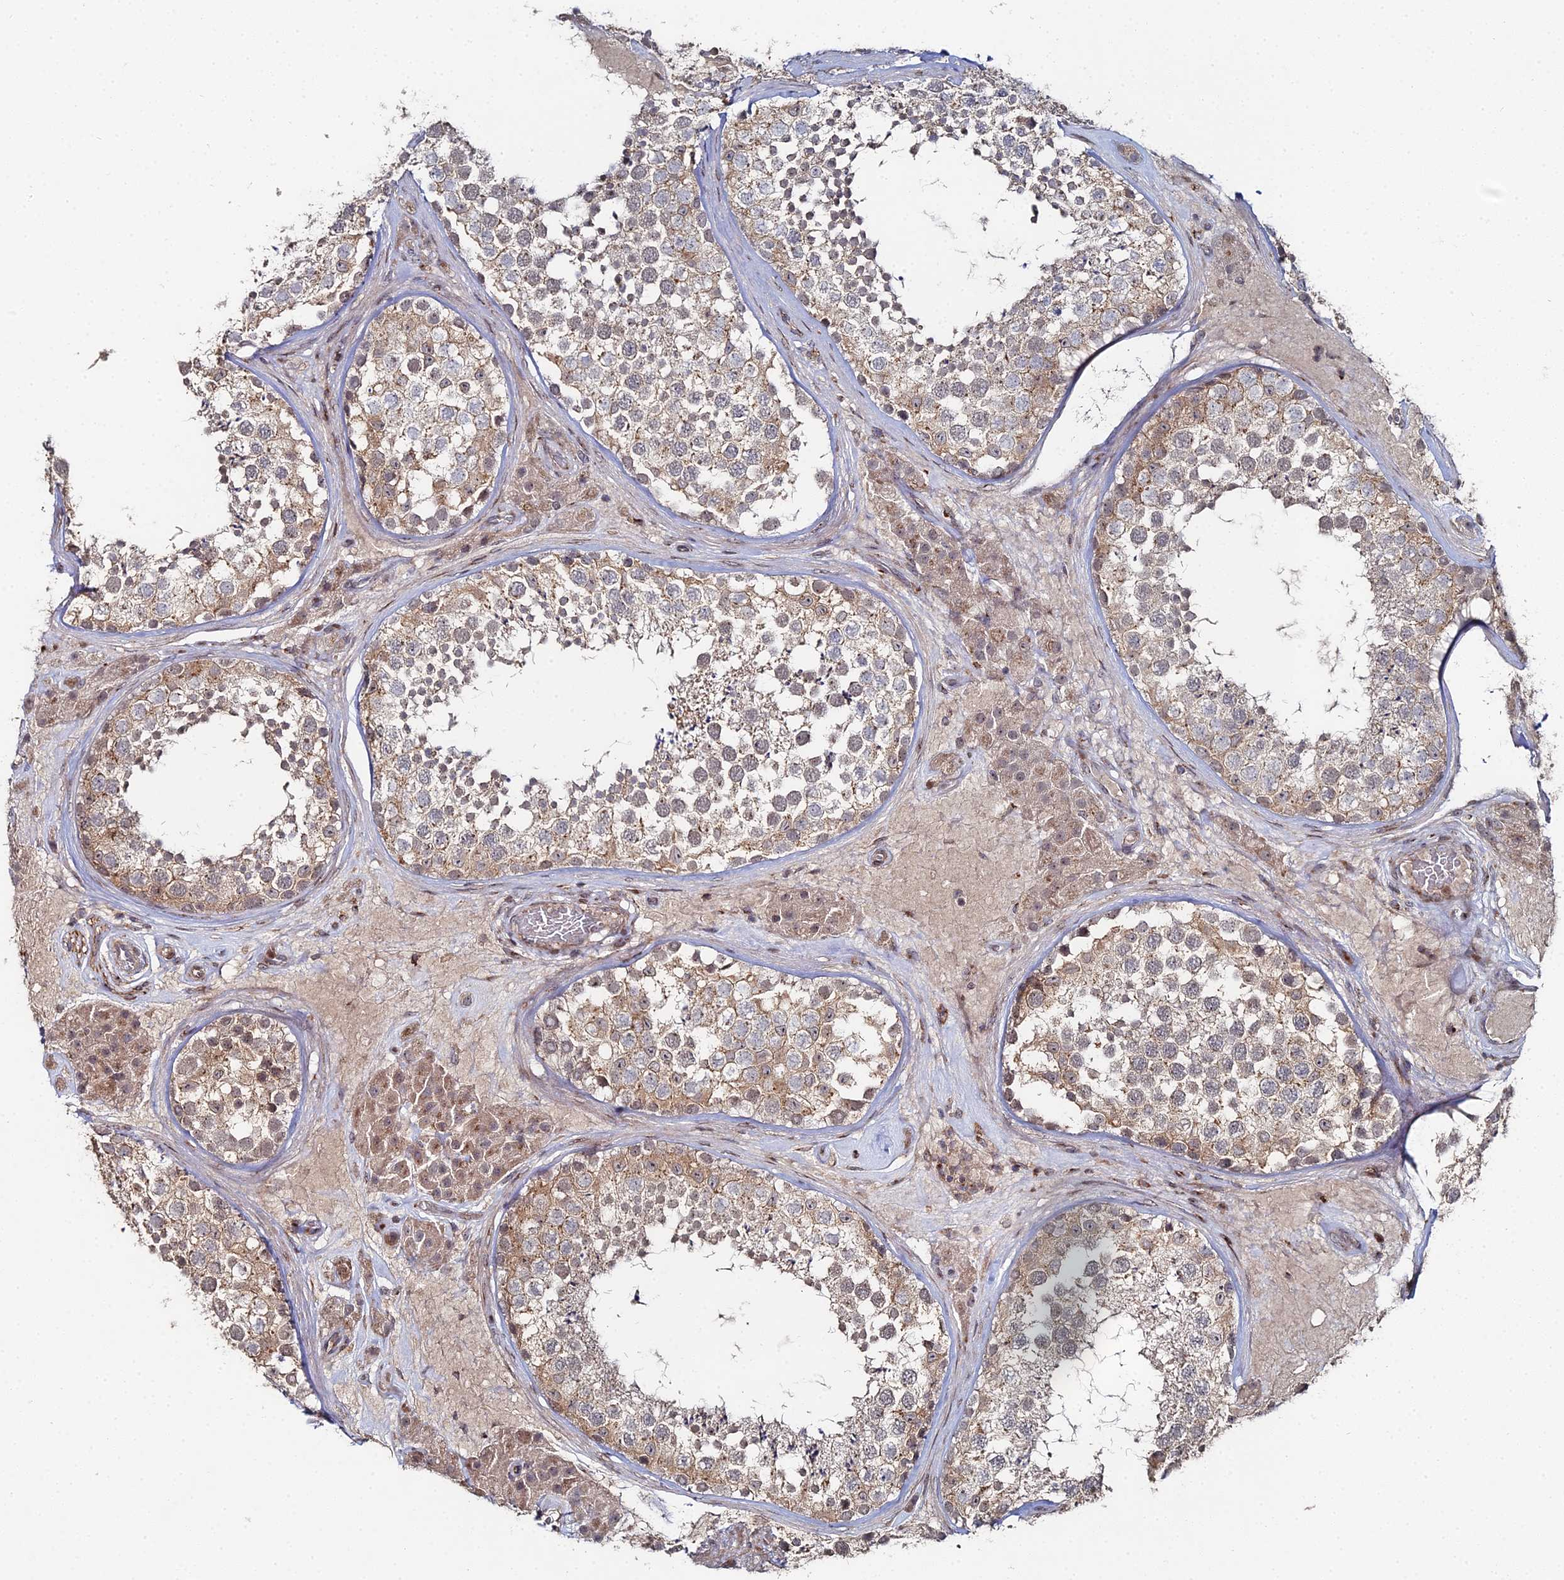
{"staining": {"intensity": "weak", "quantity": ">75%", "location": "cytoplasmic/membranous"}, "tissue": "testis", "cell_type": "Cells in seminiferous ducts", "image_type": "normal", "snomed": [{"axis": "morphology", "description": "Normal tissue, NOS"}, {"axis": "topography", "description": "Testis"}], "caption": "Immunohistochemical staining of benign human testis shows weak cytoplasmic/membranous protein staining in approximately >75% of cells in seminiferous ducts.", "gene": "SGMS1", "patient": {"sex": "male", "age": 46}}